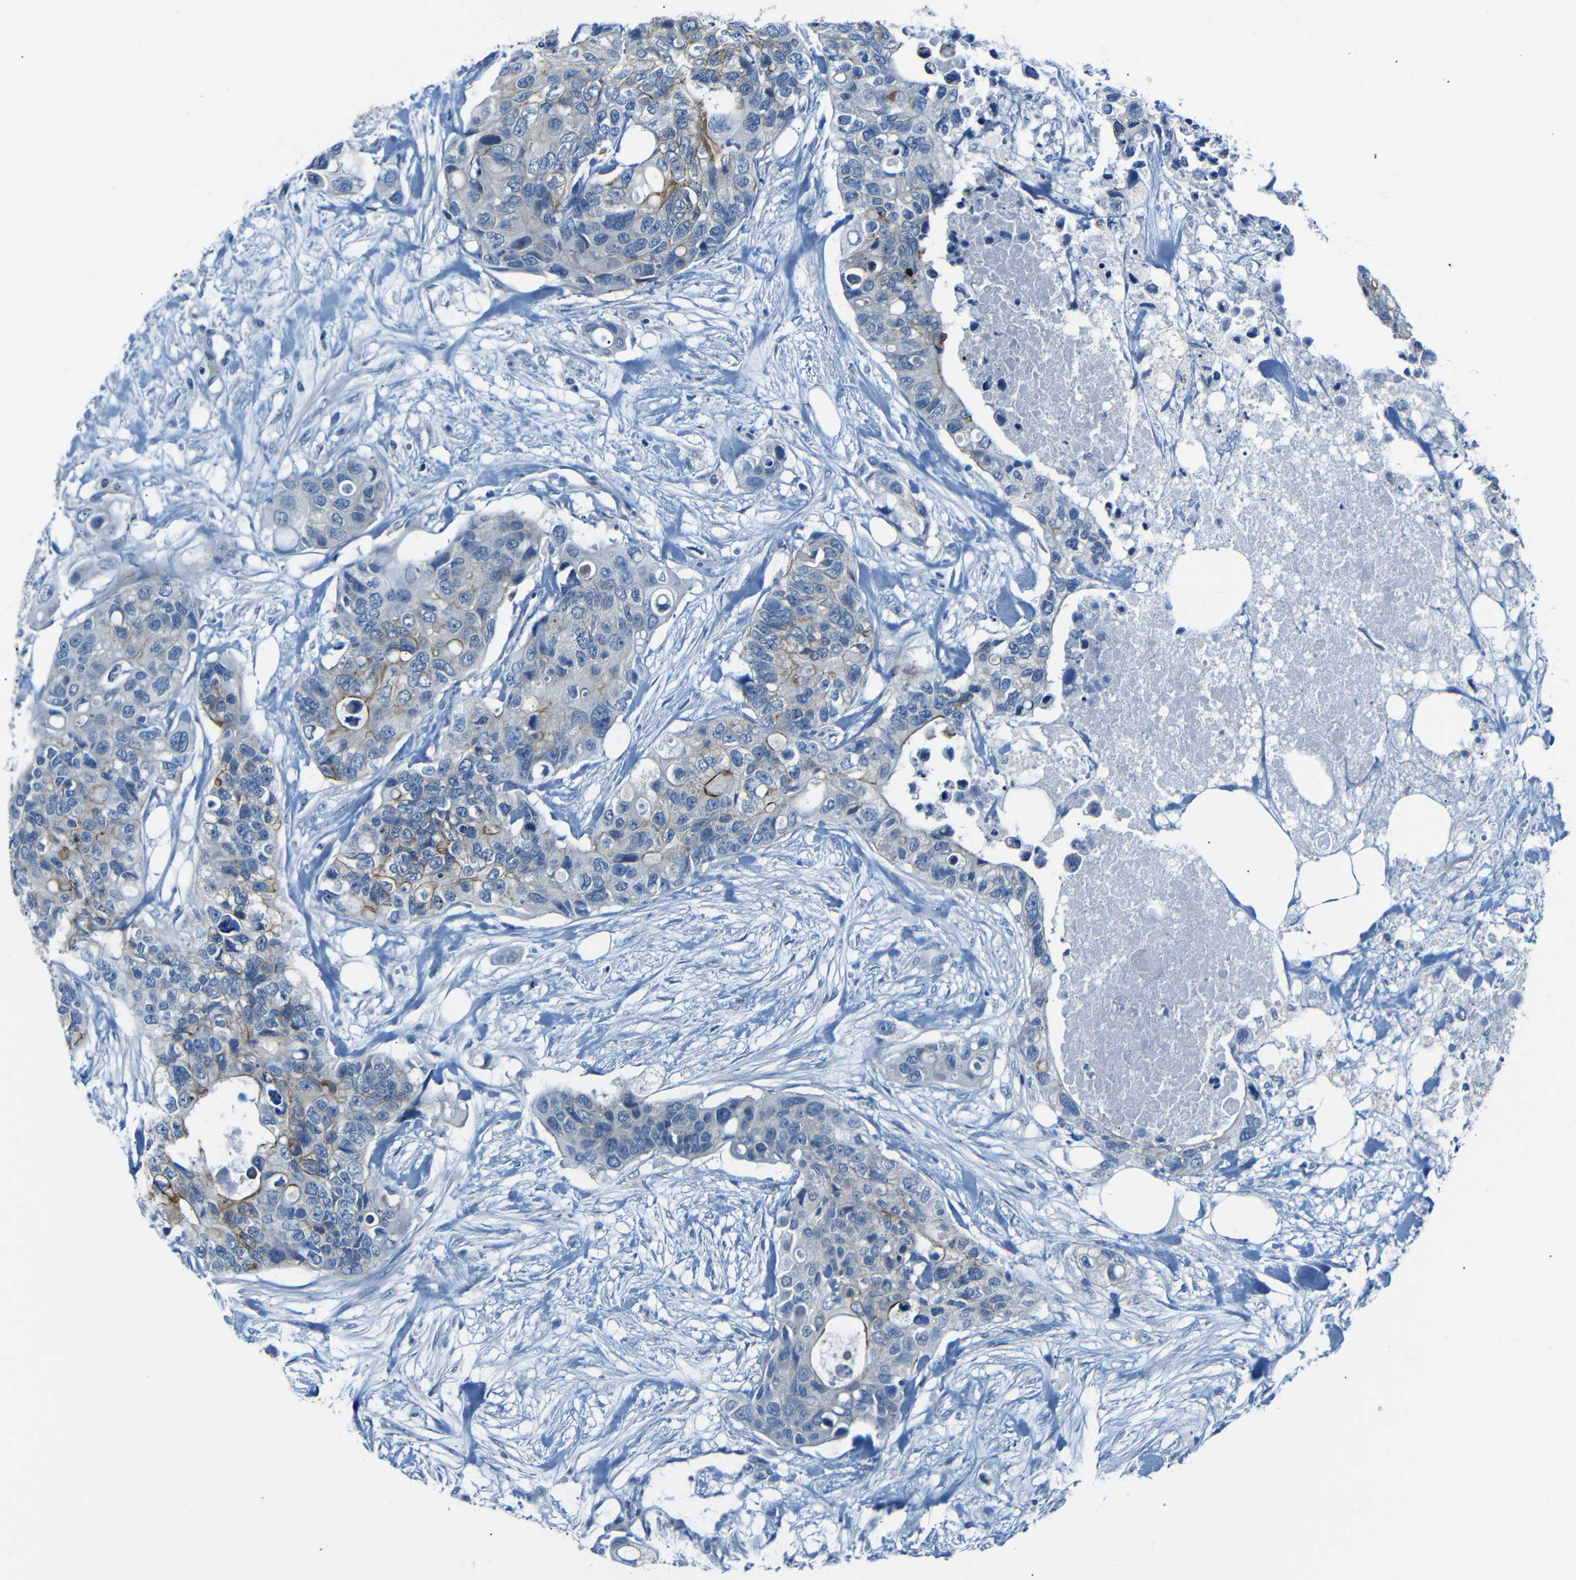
{"staining": {"intensity": "moderate", "quantity": "<25%", "location": "cytoplasmic/membranous"}, "tissue": "colorectal cancer", "cell_type": "Tumor cells", "image_type": "cancer", "snomed": [{"axis": "morphology", "description": "Adenocarcinoma, NOS"}, {"axis": "topography", "description": "Colon"}], "caption": "Immunohistochemical staining of colorectal cancer reveals low levels of moderate cytoplasmic/membranous protein expression in approximately <25% of tumor cells. Nuclei are stained in blue.", "gene": "ANK3", "patient": {"sex": "female", "age": 57}}